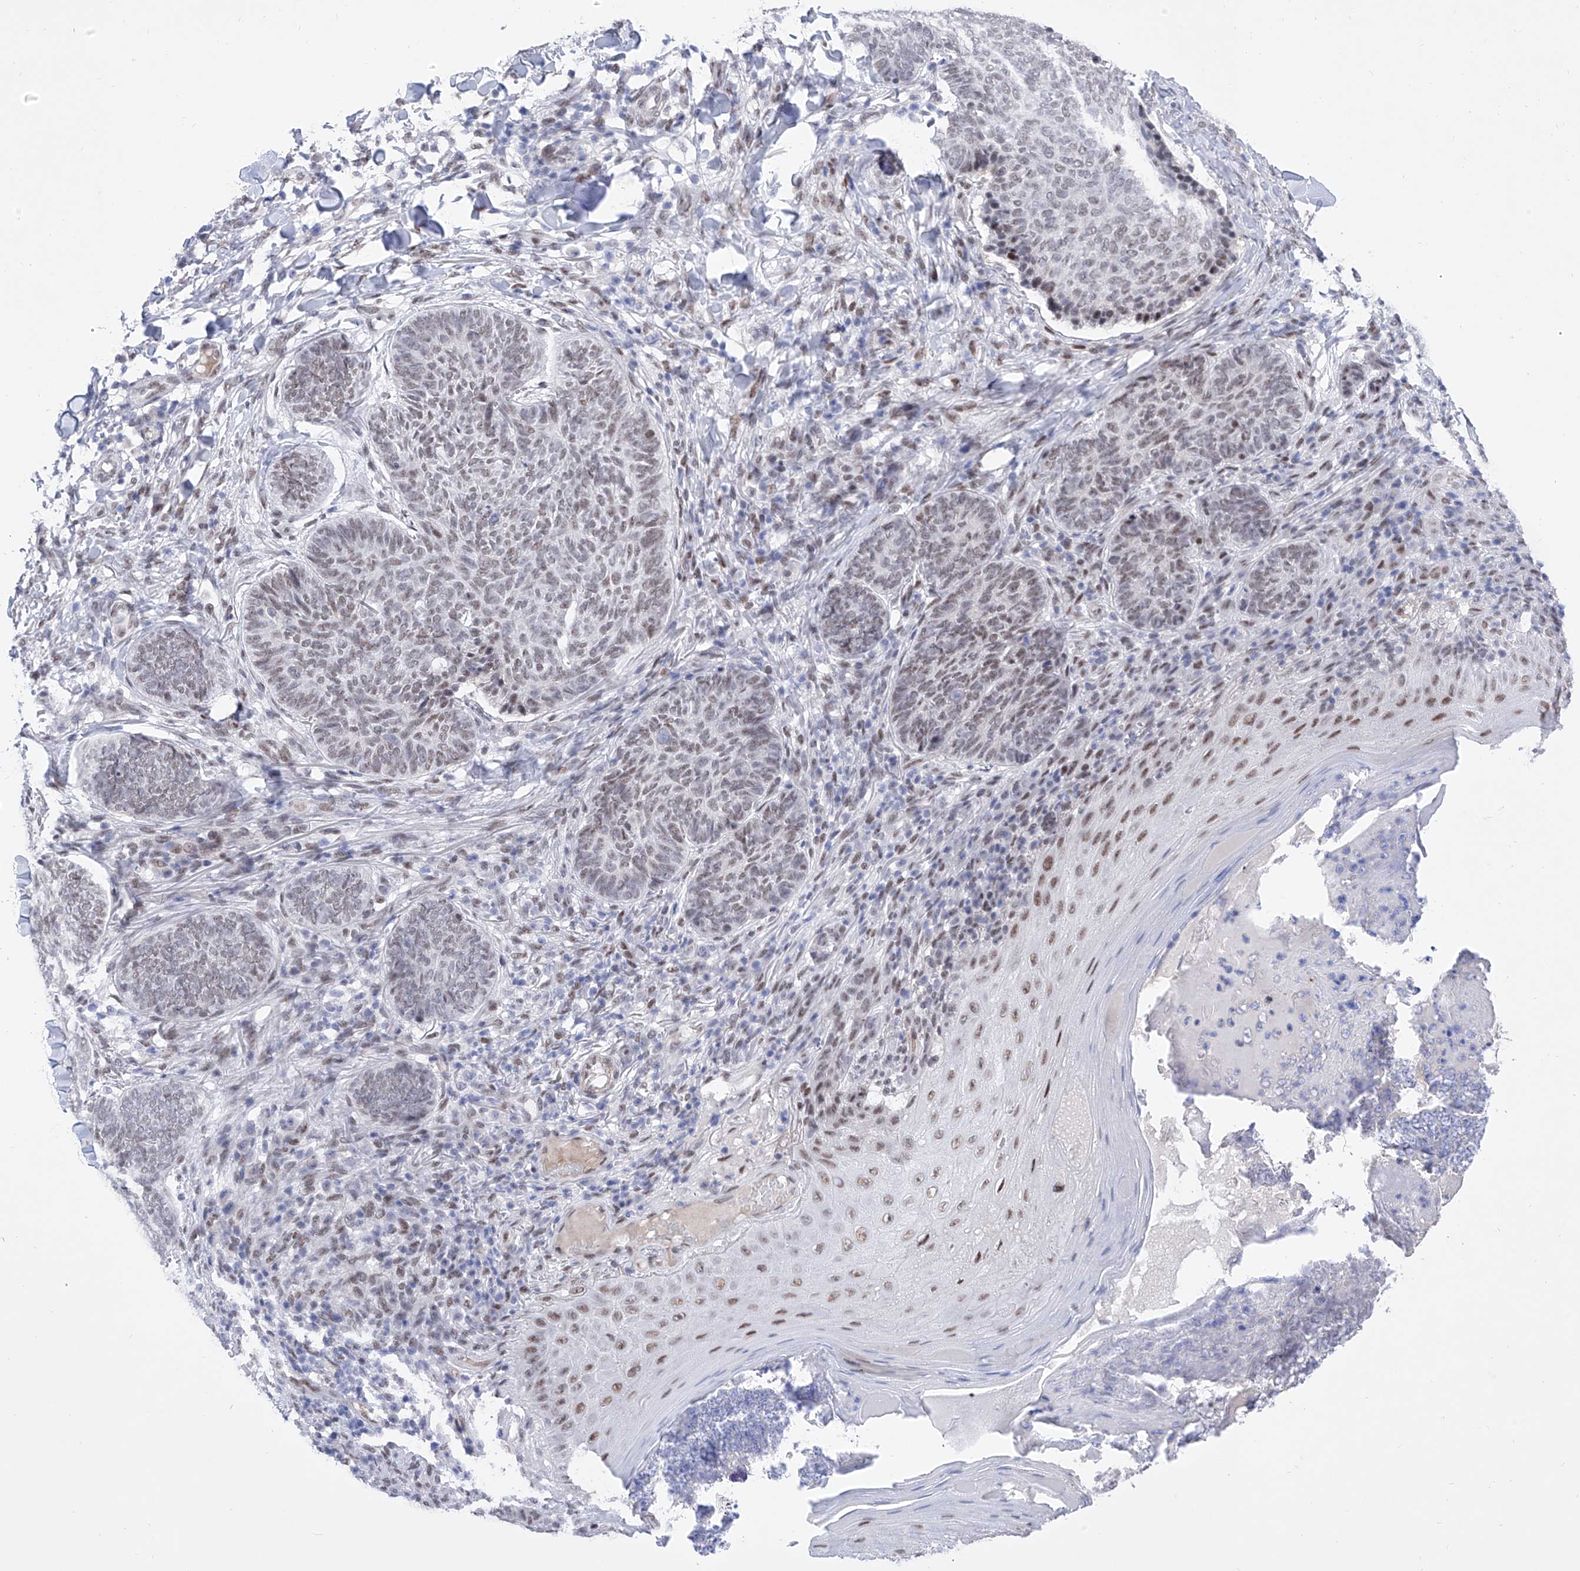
{"staining": {"intensity": "weak", "quantity": ">75%", "location": "nuclear"}, "tissue": "skin cancer", "cell_type": "Tumor cells", "image_type": "cancer", "snomed": [{"axis": "morphology", "description": "Normal tissue, NOS"}, {"axis": "morphology", "description": "Basal cell carcinoma"}, {"axis": "topography", "description": "Skin"}], "caption": "A brown stain highlights weak nuclear expression of a protein in basal cell carcinoma (skin) tumor cells.", "gene": "ATN1", "patient": {"sex": "male", "age": 50}}